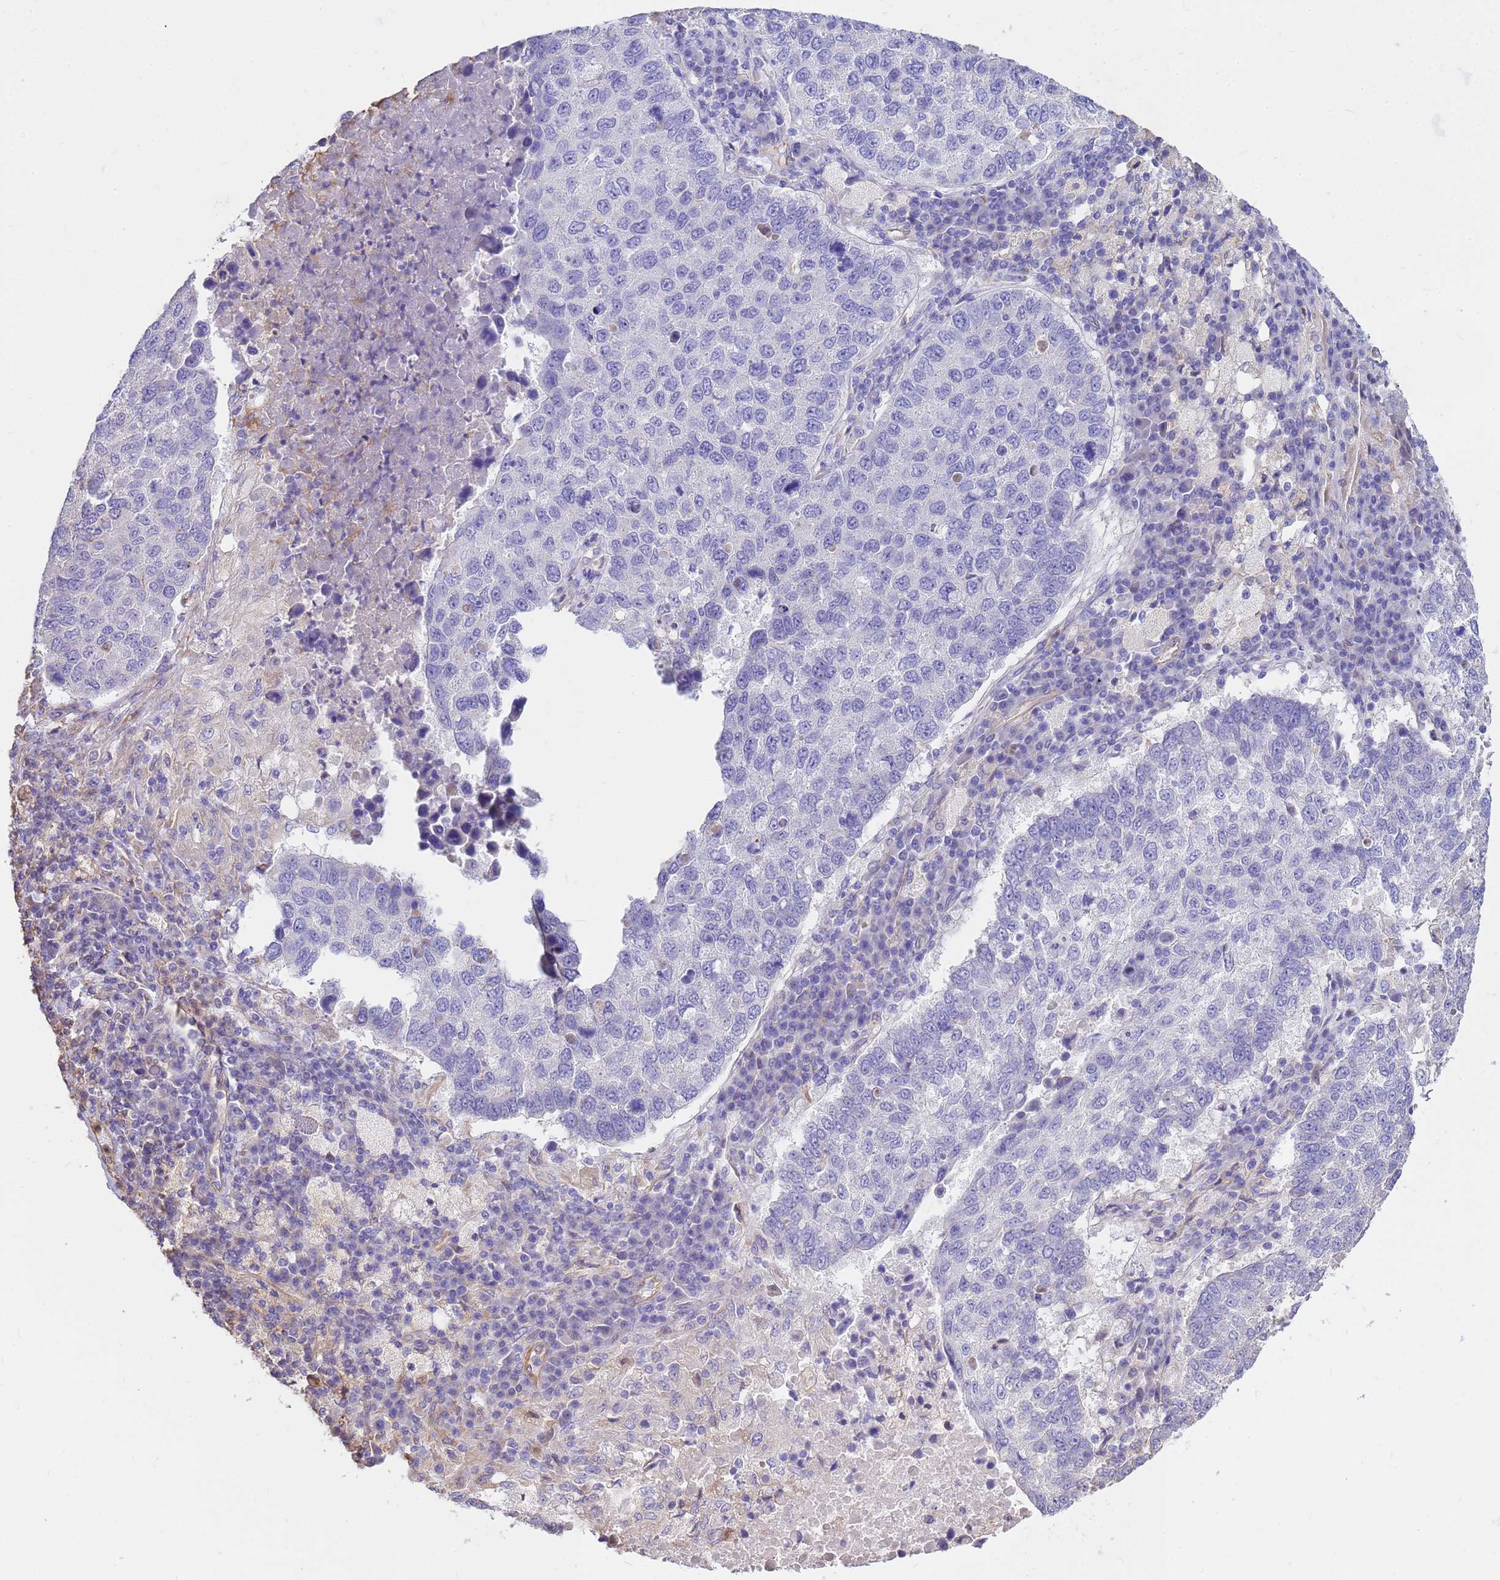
{"staining": {"intensity": "negative", "quantity": "none", "location": "none"}, "tissue": "lung cancer", "cell_type": "Tumor cells", "image_type": "cancer", "snomed": [{"axis": "morphology", "description": "Squamous cell carcinoma, NOS"}, {"axis": "topography", "description": "Lung"}], "caption": "This is an IHC histopathology image of squamous cell carcinoma (lung). There is no expression in tumor cells.", "gene": "TCEAL3", "patient": {"sex": "male", "age": 73}}